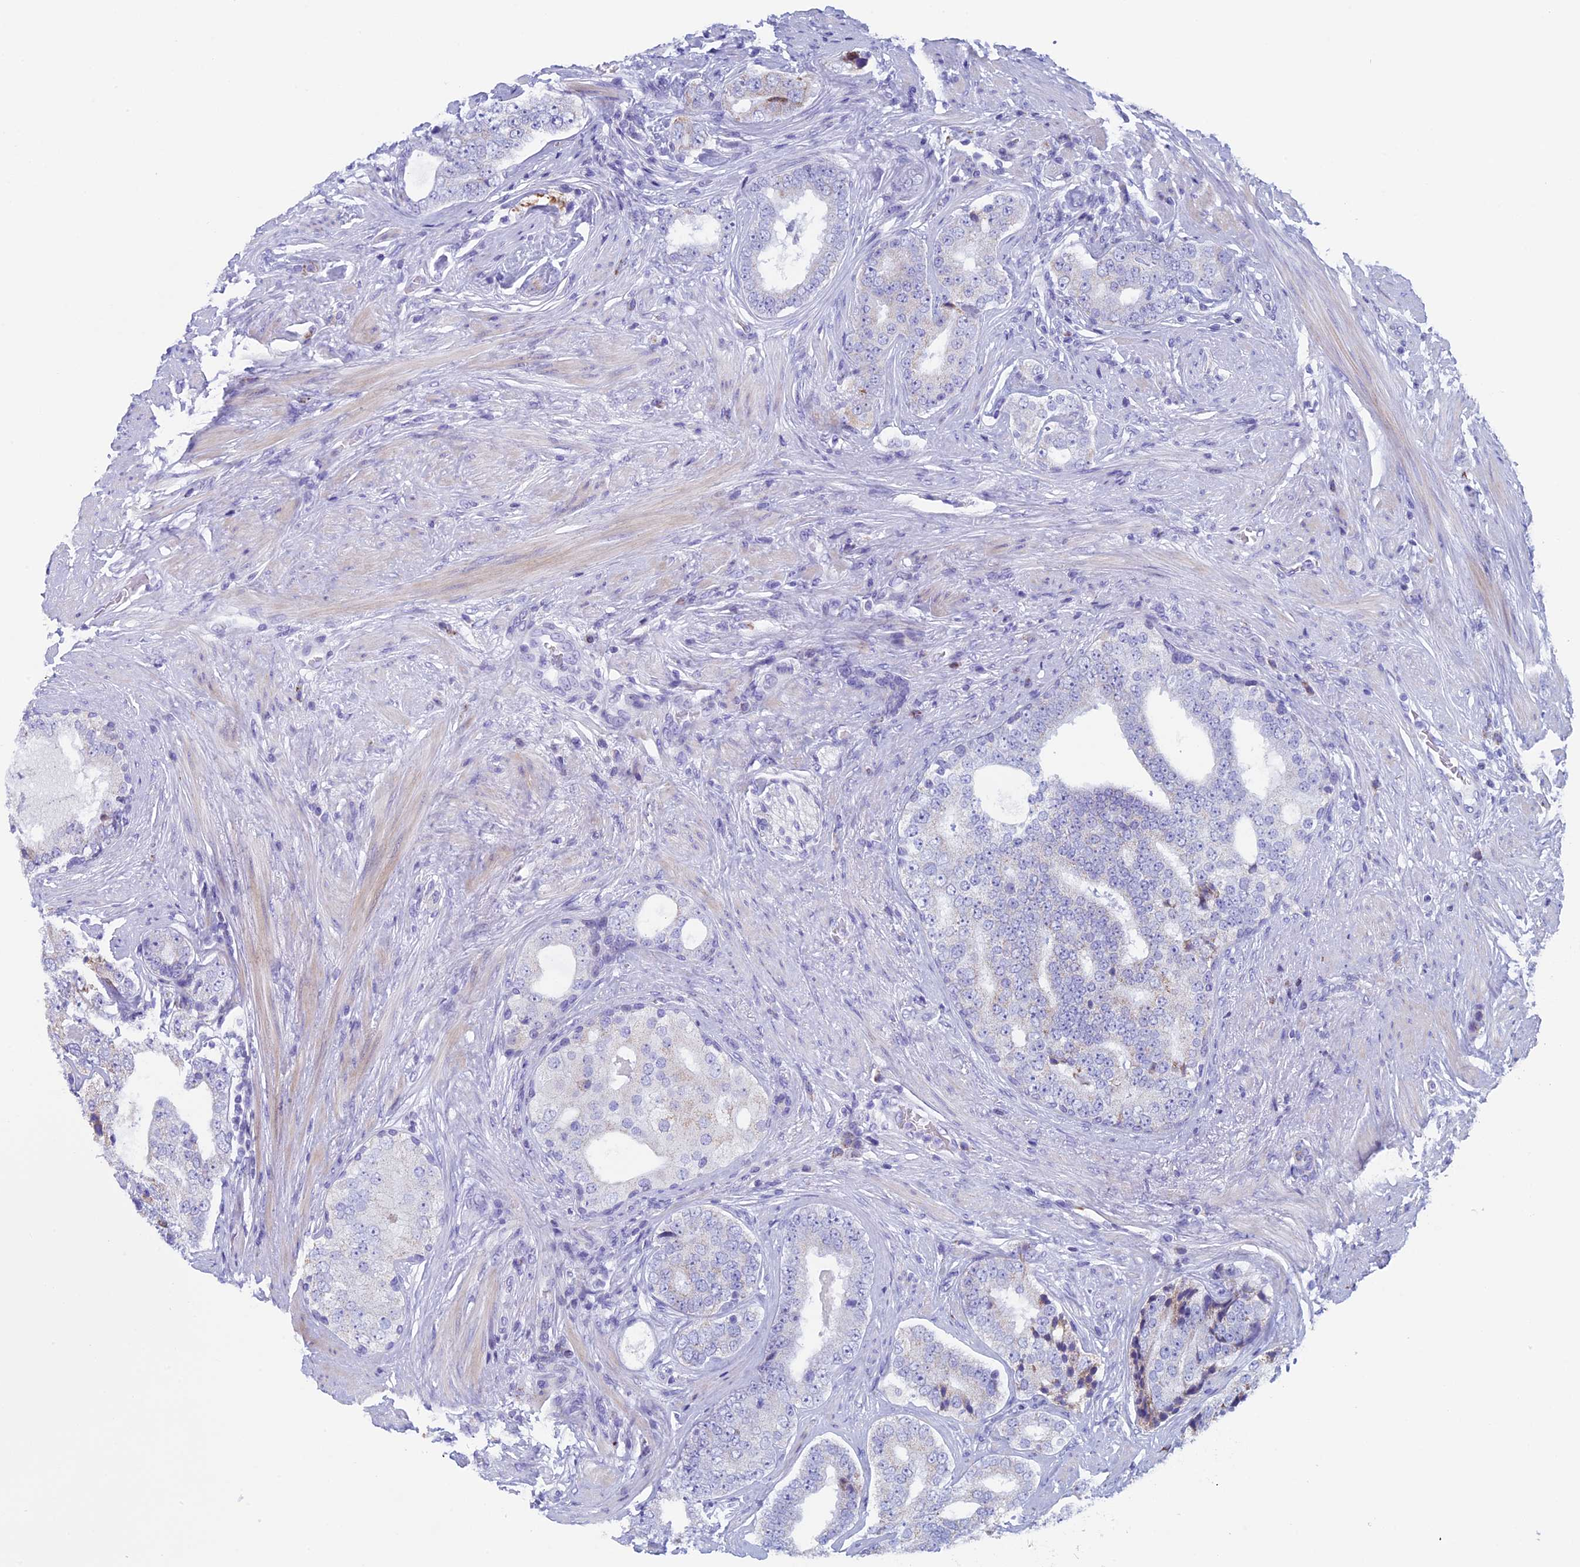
{"staining": {"intensity": "negative", "quantity": "none", "location": "none"}, "tissue": "prostate cancer", "cell_type": "Tumor cells", "image_type": "cancer", "snomed": [{"axis": "morphology", "description": "Adenocarcinoma, High grade"}, {"axis": "topography", "description": "Prostate"}], "caption": "Immunohistochemistry image of high-grade adenocarcinoma (prostate) stained for a protein (brown), which exhibits no expression in tumor cells. (DAB (3,3'-diaminobenzidine) immunohistochemistry visualized using brightfield microscopy, high magnification).", "gene": "ZNF563", "patient": {"sex": "male", "age": 56}}